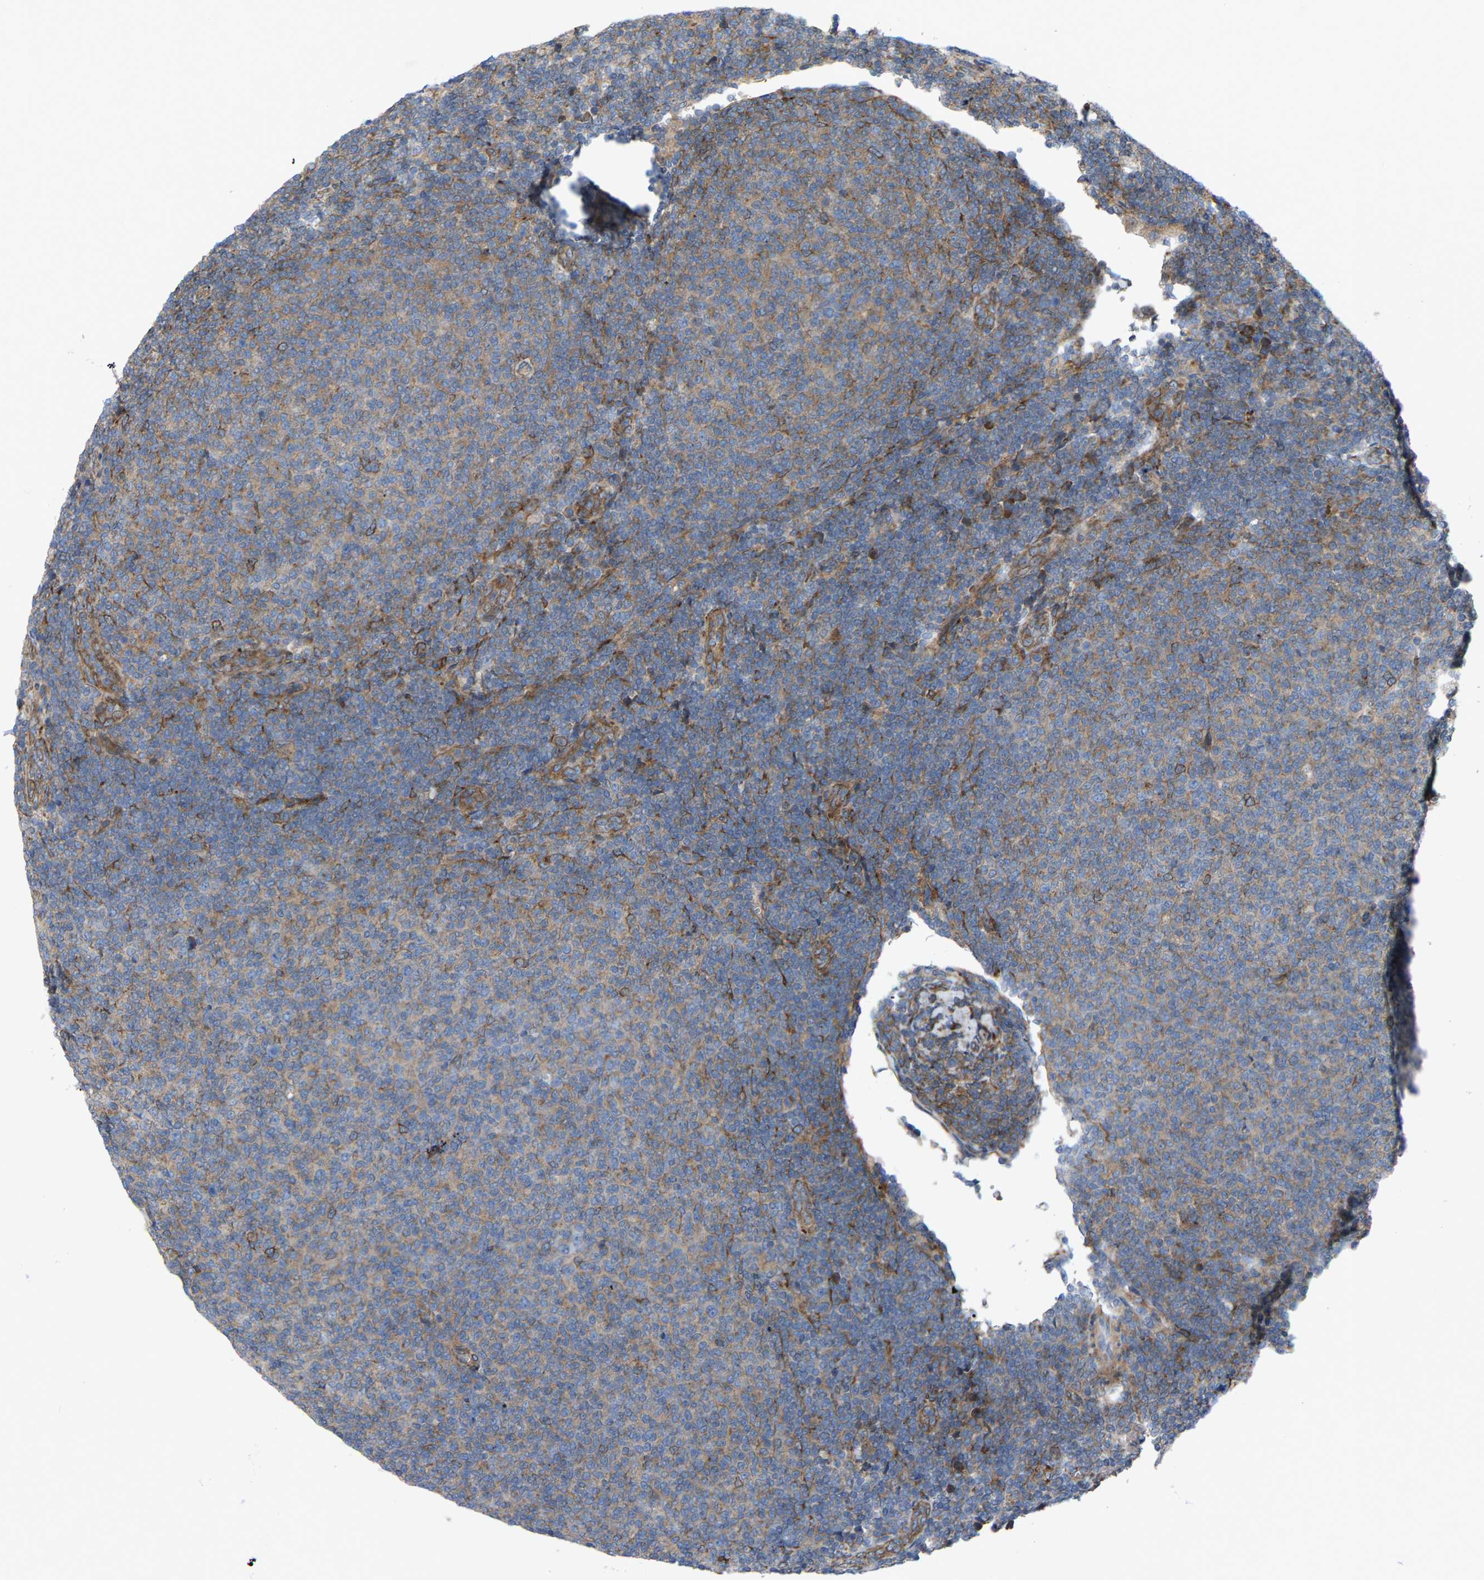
{"staining": {"intensity": "moderate", "quantity": ">75%", "location": "cytoplasmic/membranous"}, "tissue": "lymphoma", "cell_type": "Tumor cells", "image_type": "cancer", "snomed": [{"axis": "morphology", "description": "Malignant lymphoma, non-Hodgkin's type, Low grade"}, {"axis": "topography", "description": "Lymph node"}], "caption": "Brown immunohistochemical staining in lymphoma reveals moderate cytoplasmic/membranous positivity in about >75% of tumor cells.", "gene": "TOR1B", "patient": {"sex": "male", "age": 66}}